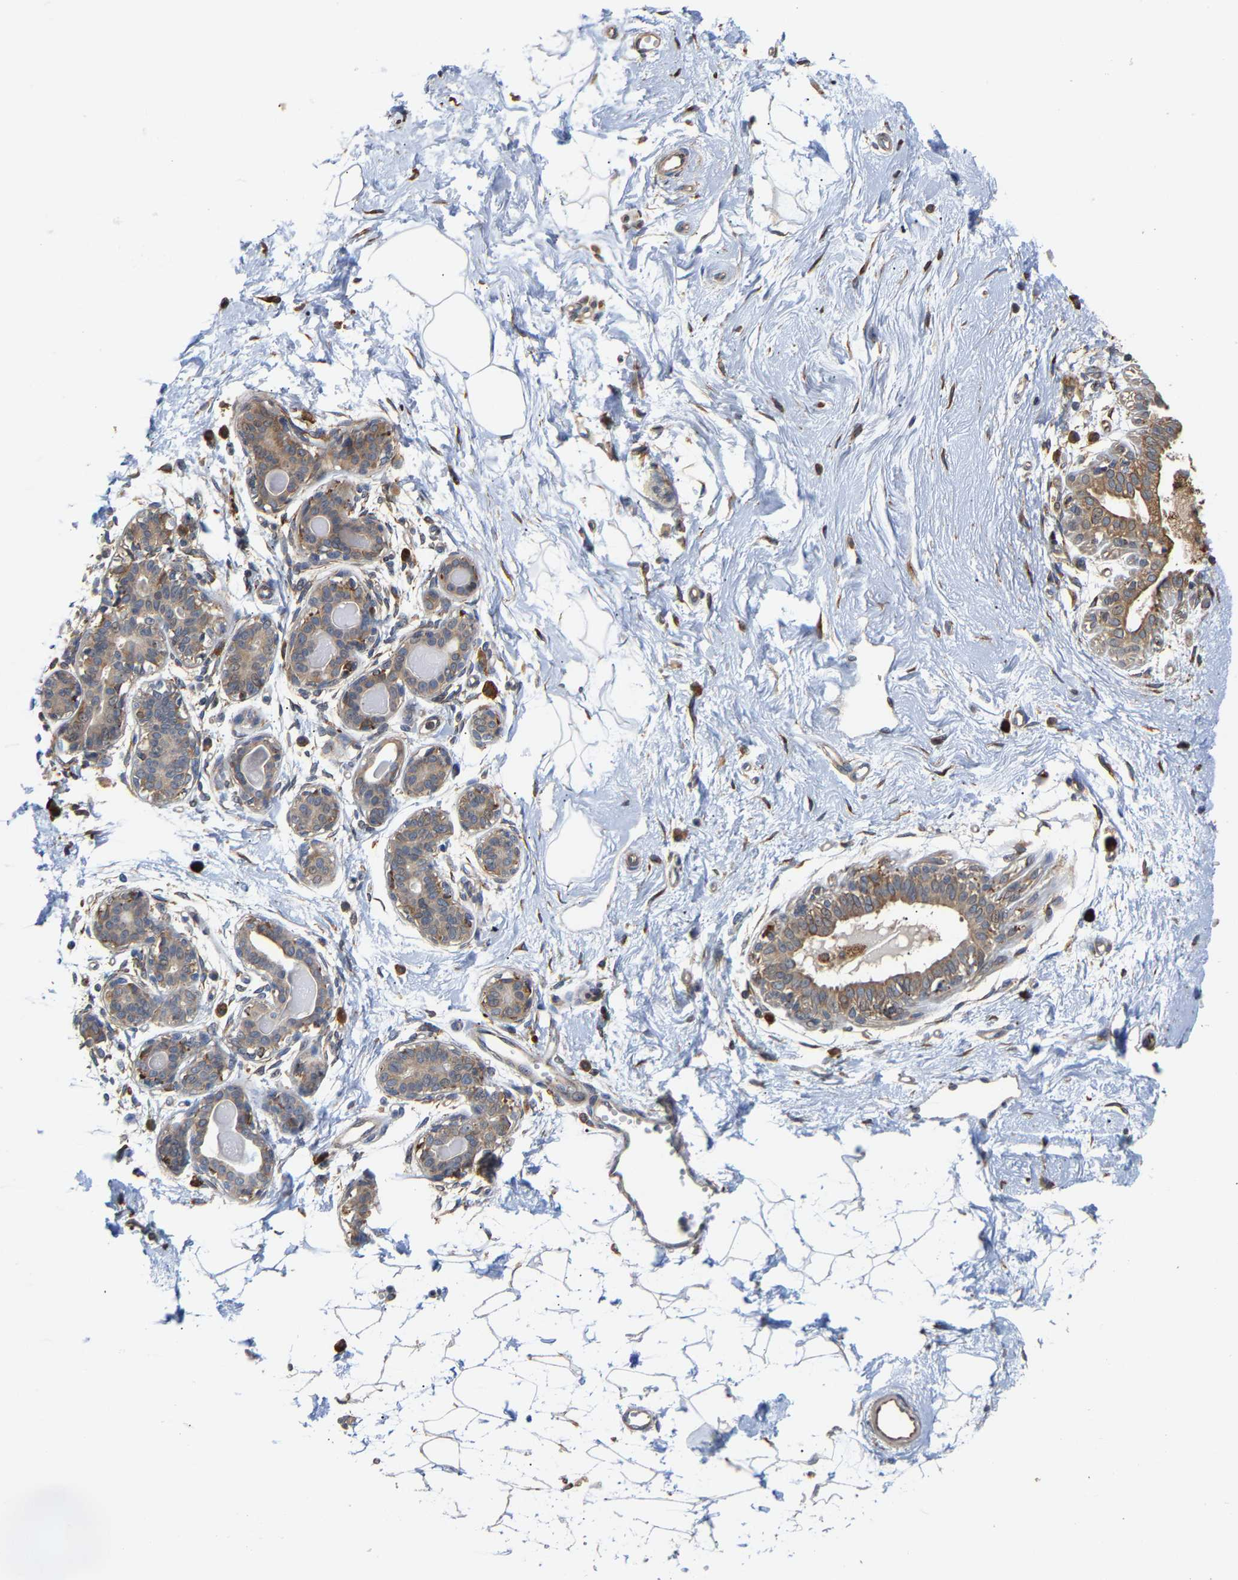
{"staining": {"intensity": "negative", "quantity": "none", "location": "none"}, "tissue": "breast", "cell_type": "Adipocytes", "image_type": "normal", "snomed": [{"axis": "morphology", "description": "Normal tissue, NOS"}, {"axis": "topography", "description": "Breast"}], "caption": "The immunohistochemistry image has no significant positivity in adipocytes of breast.", "gene": "ARAP1", "patient": {"sex": "female", "age": 45}}